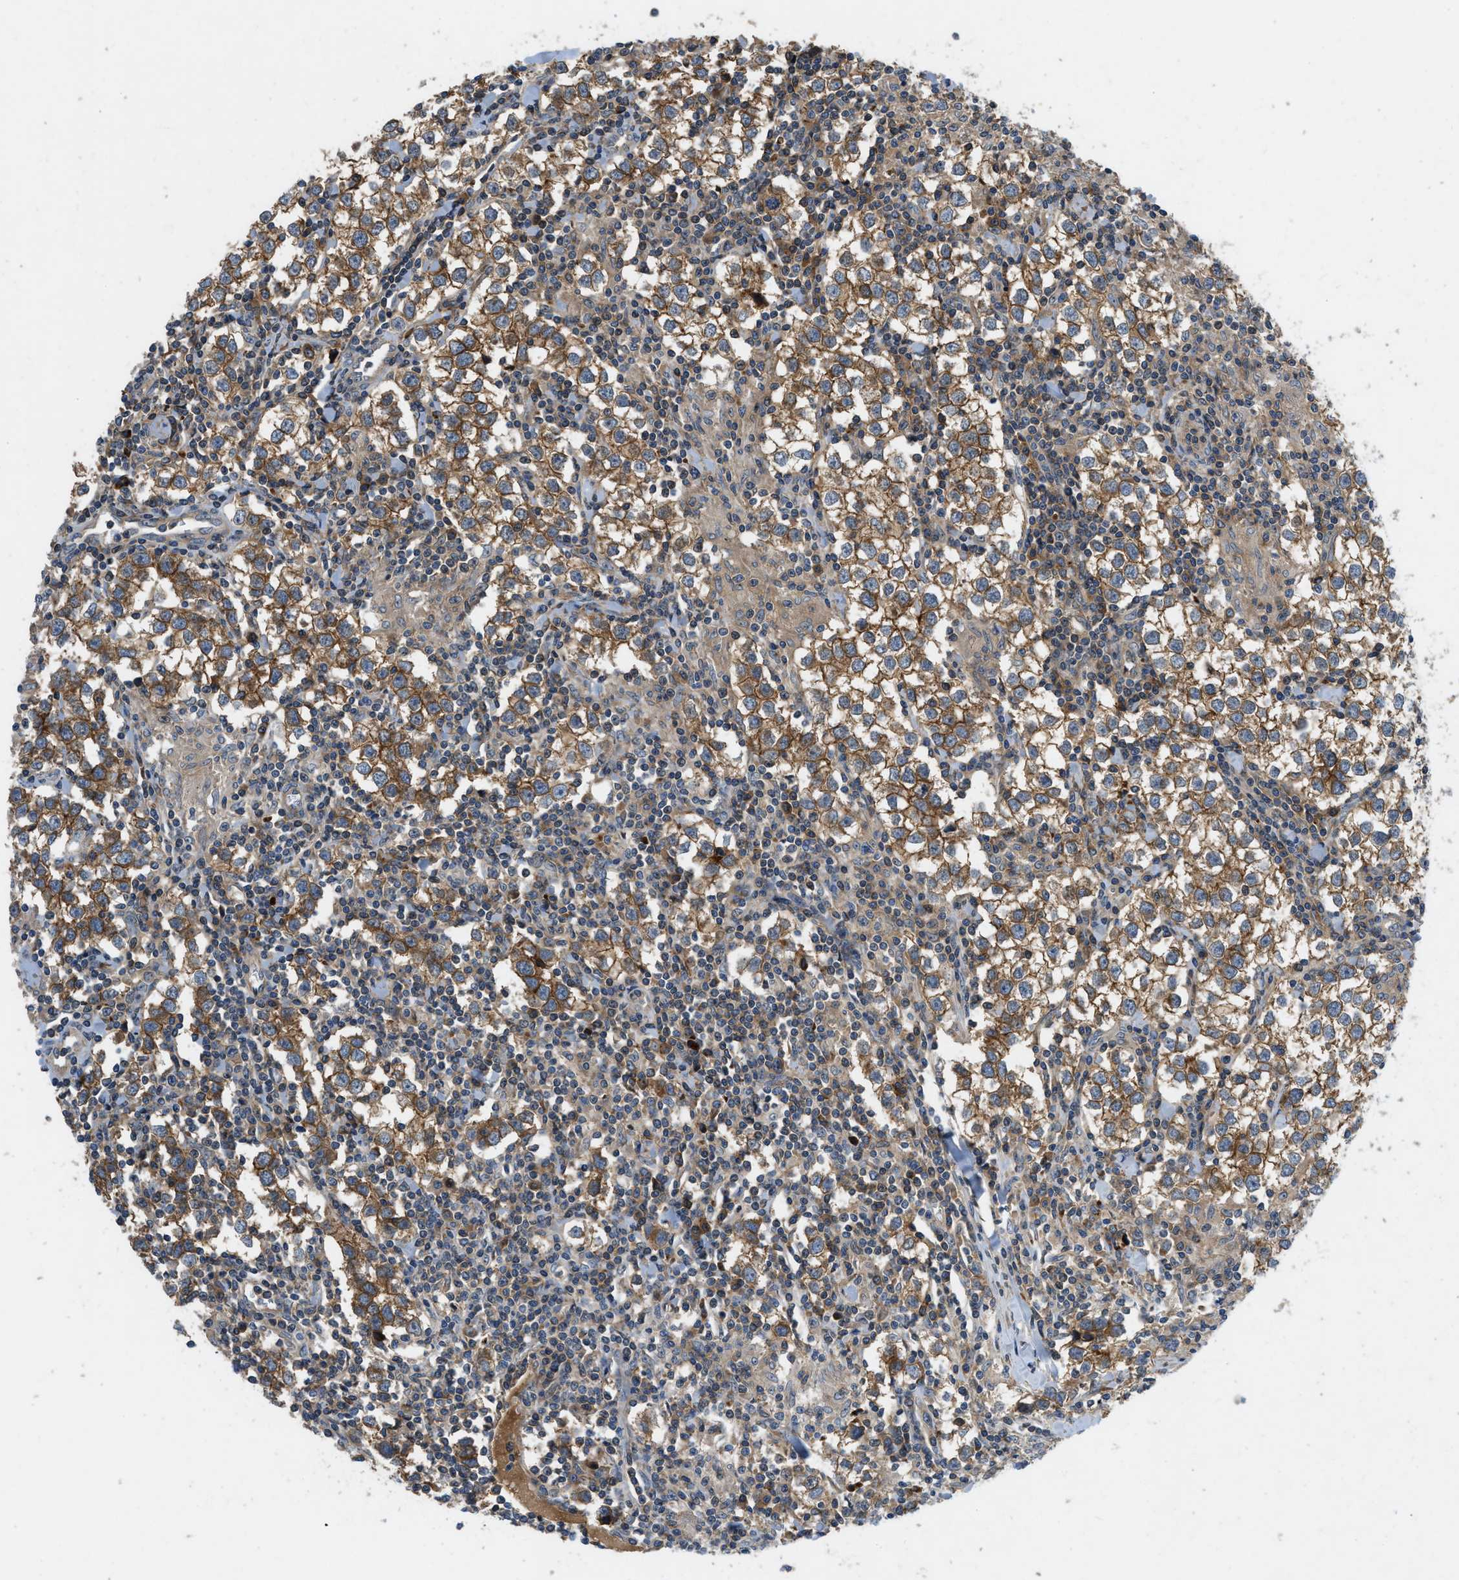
{"staining": {"intensity": "moderate", "quantity": ">75%", "location": "cytoplasmic/membranous"}, "tissue": "testis cancer", "cell_type": "Tumor cells", "image_type": "cancer", "snomed": [{"axis": "morphology", "description": "Seminoma, NOS"}, {"axis": "morphology", "description": "Carcinoma, Embryonal, NOS"}, {"axis": "topography", "description": "Testis"}], "caption": "An image of testis cancer (embryonal carcinoma) stained for a protein shows moderate cytoplasmic/membranous brown staining in tumor cells. The staining was performed using DAB (3,3'-diaminobenzidine) to visualize the protein expression in brown, while the nuclei were stained in blue with hematoxylin (Magnification: 20x).", "gene": "CNNM3", "patient": {"sex": "male", "age": 36}}